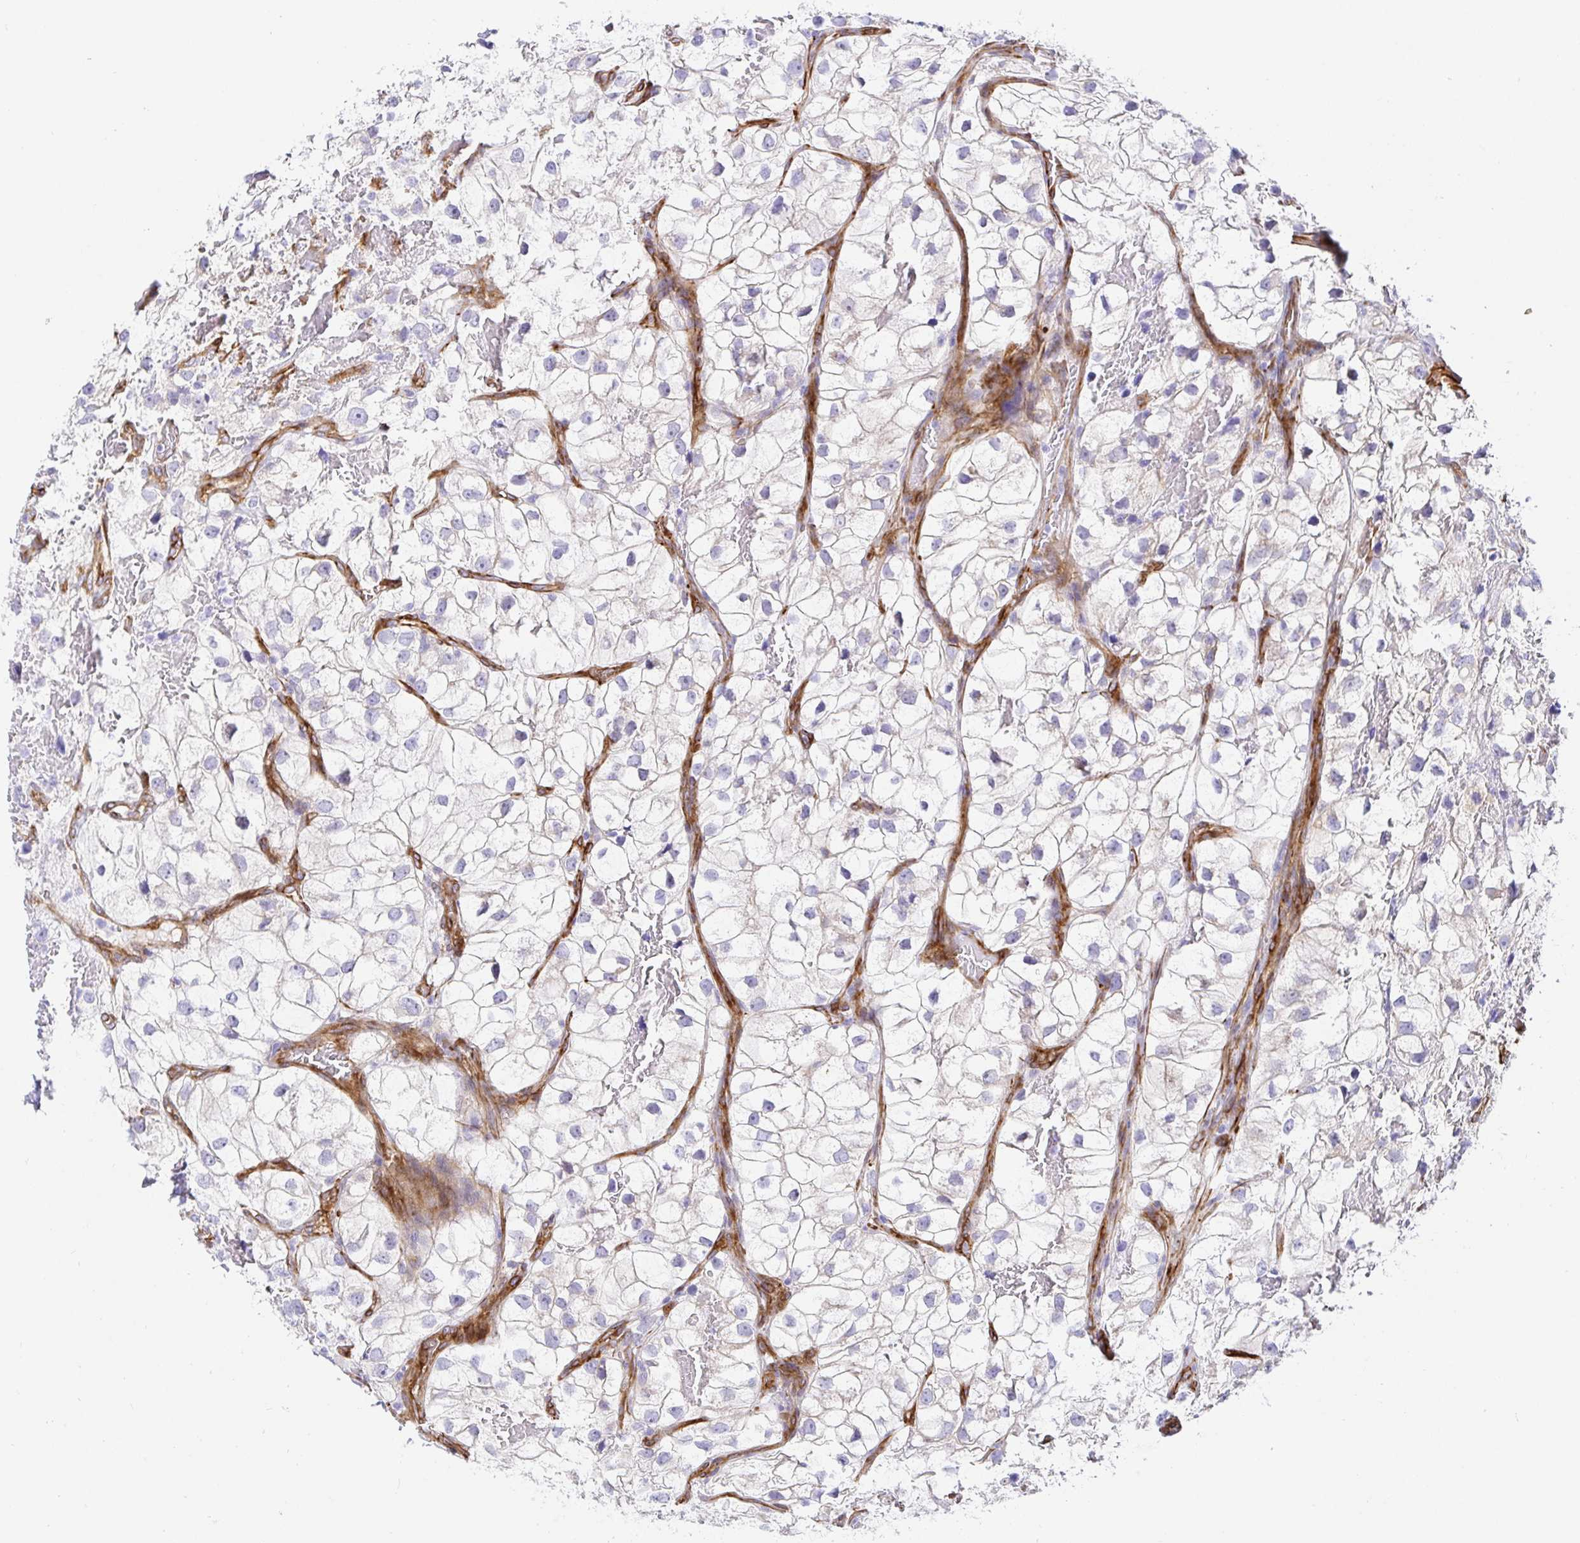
{"staining": {"intensity": "negative", "quantity": "none", "location": "none"}, "tissue": "renal cancer", "cell_type": "Tumor cells", "image_type": "cancer", "snomed": [{"axis": "morphology", "description": "Adenocarcinoma, NOS"}, {"axis": "topography", "description": "Kidney"}], "caption": "The IHC micrograph has no significant positivity in tumor cells of renal cancer tissue.", "gene": "DOCK1", "patient": {"sex": "male", "age": 59}}